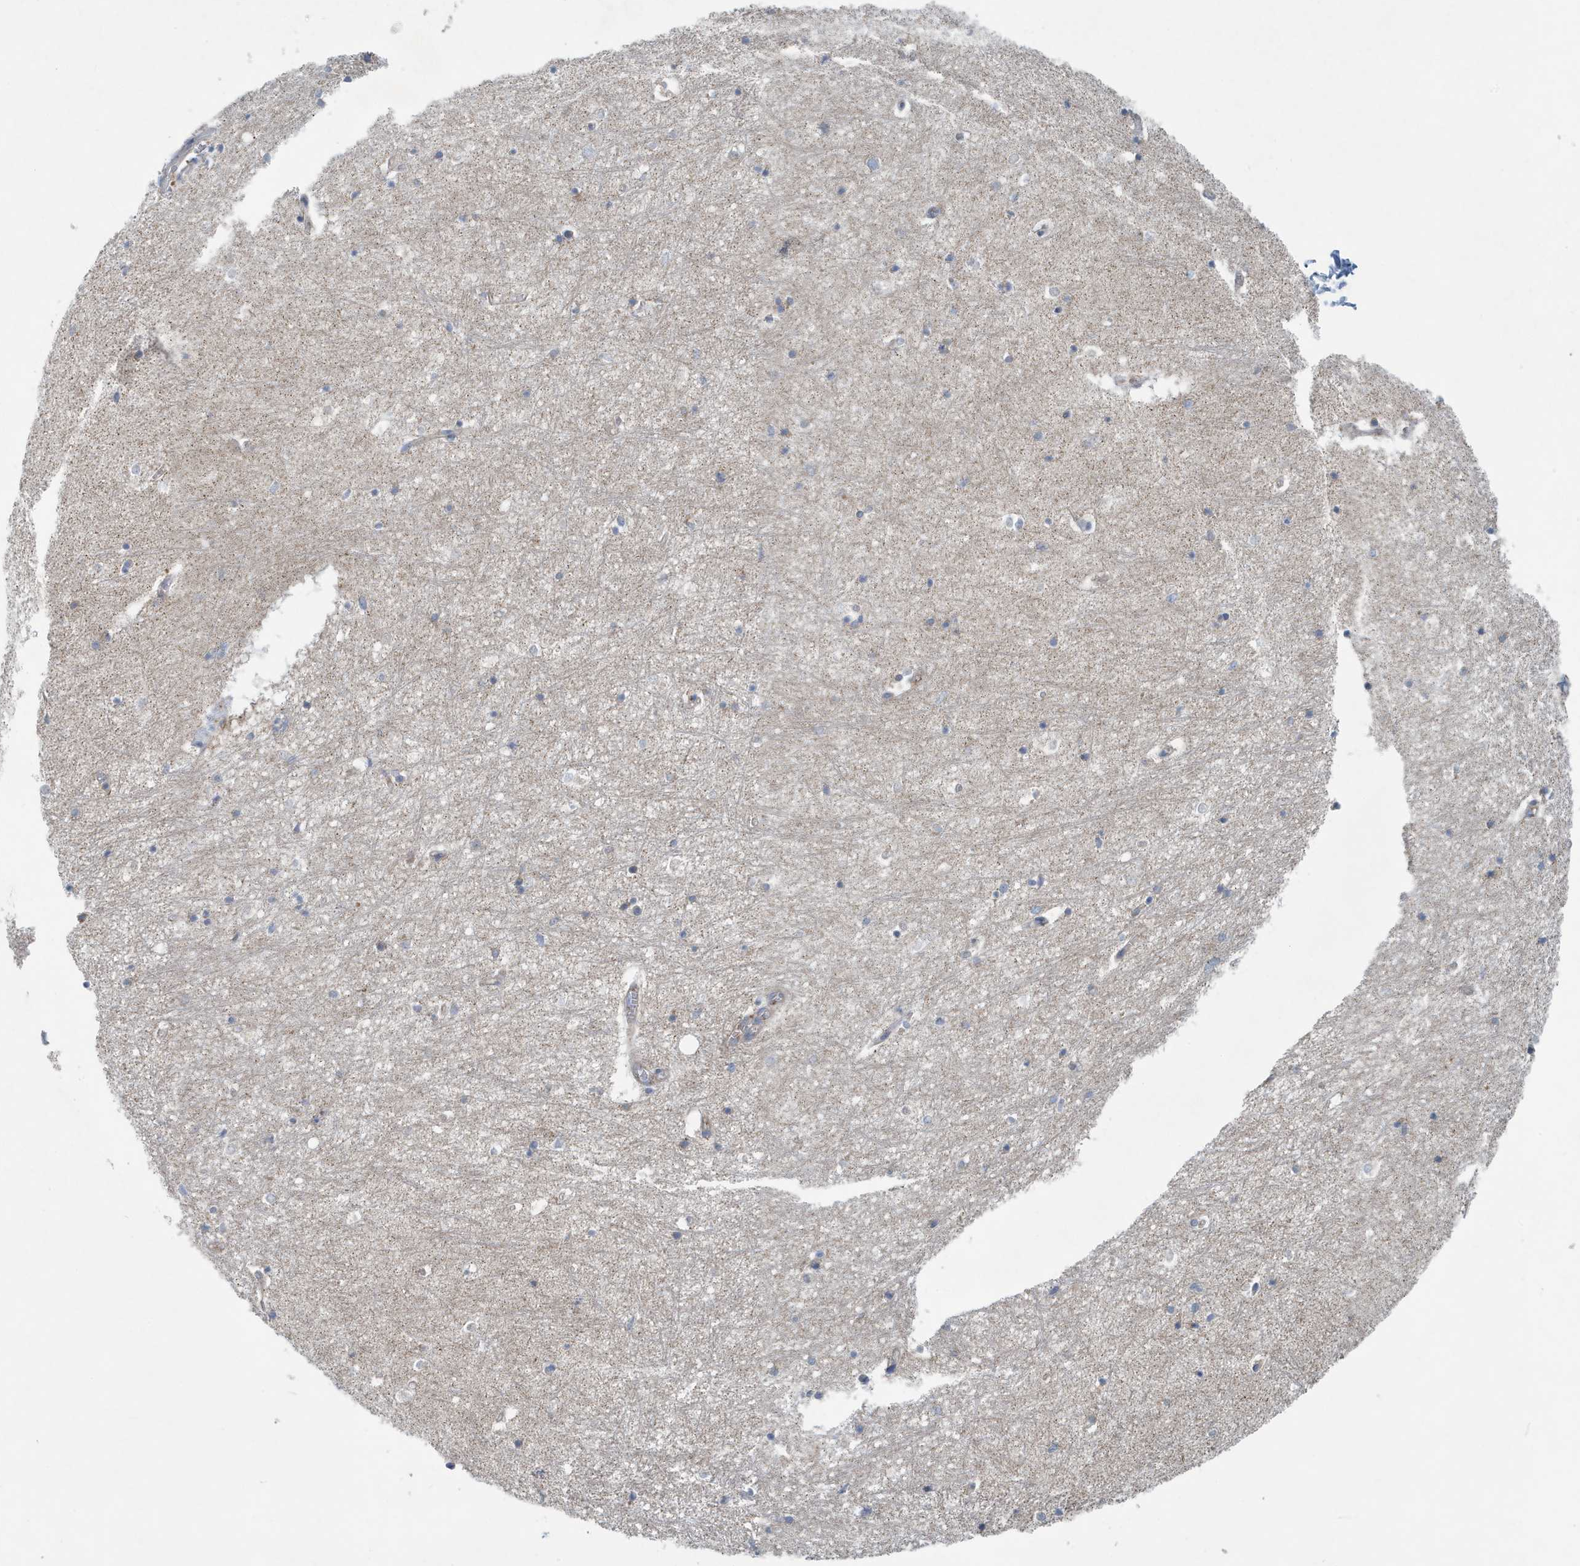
{"staining": {"intensity": "weak", "quantity": "<25%", "location": "cytoplasmic/membranous"}, "tissue": "hippocampus", "cell_type": "Glial cells", "image_type": "normal", "snomed": [{"axis": "morphology", "description": "Normal tissue, NOS"}, {"axis": "topography", "description": "Hippocampus"}], "caption": "IHC histopathology image of benign hippocampus stained for a protein (brown), which shows no staining in glial cells.", "gene": "PPM1M", "patient": {"sex": "female", "age": 64}}